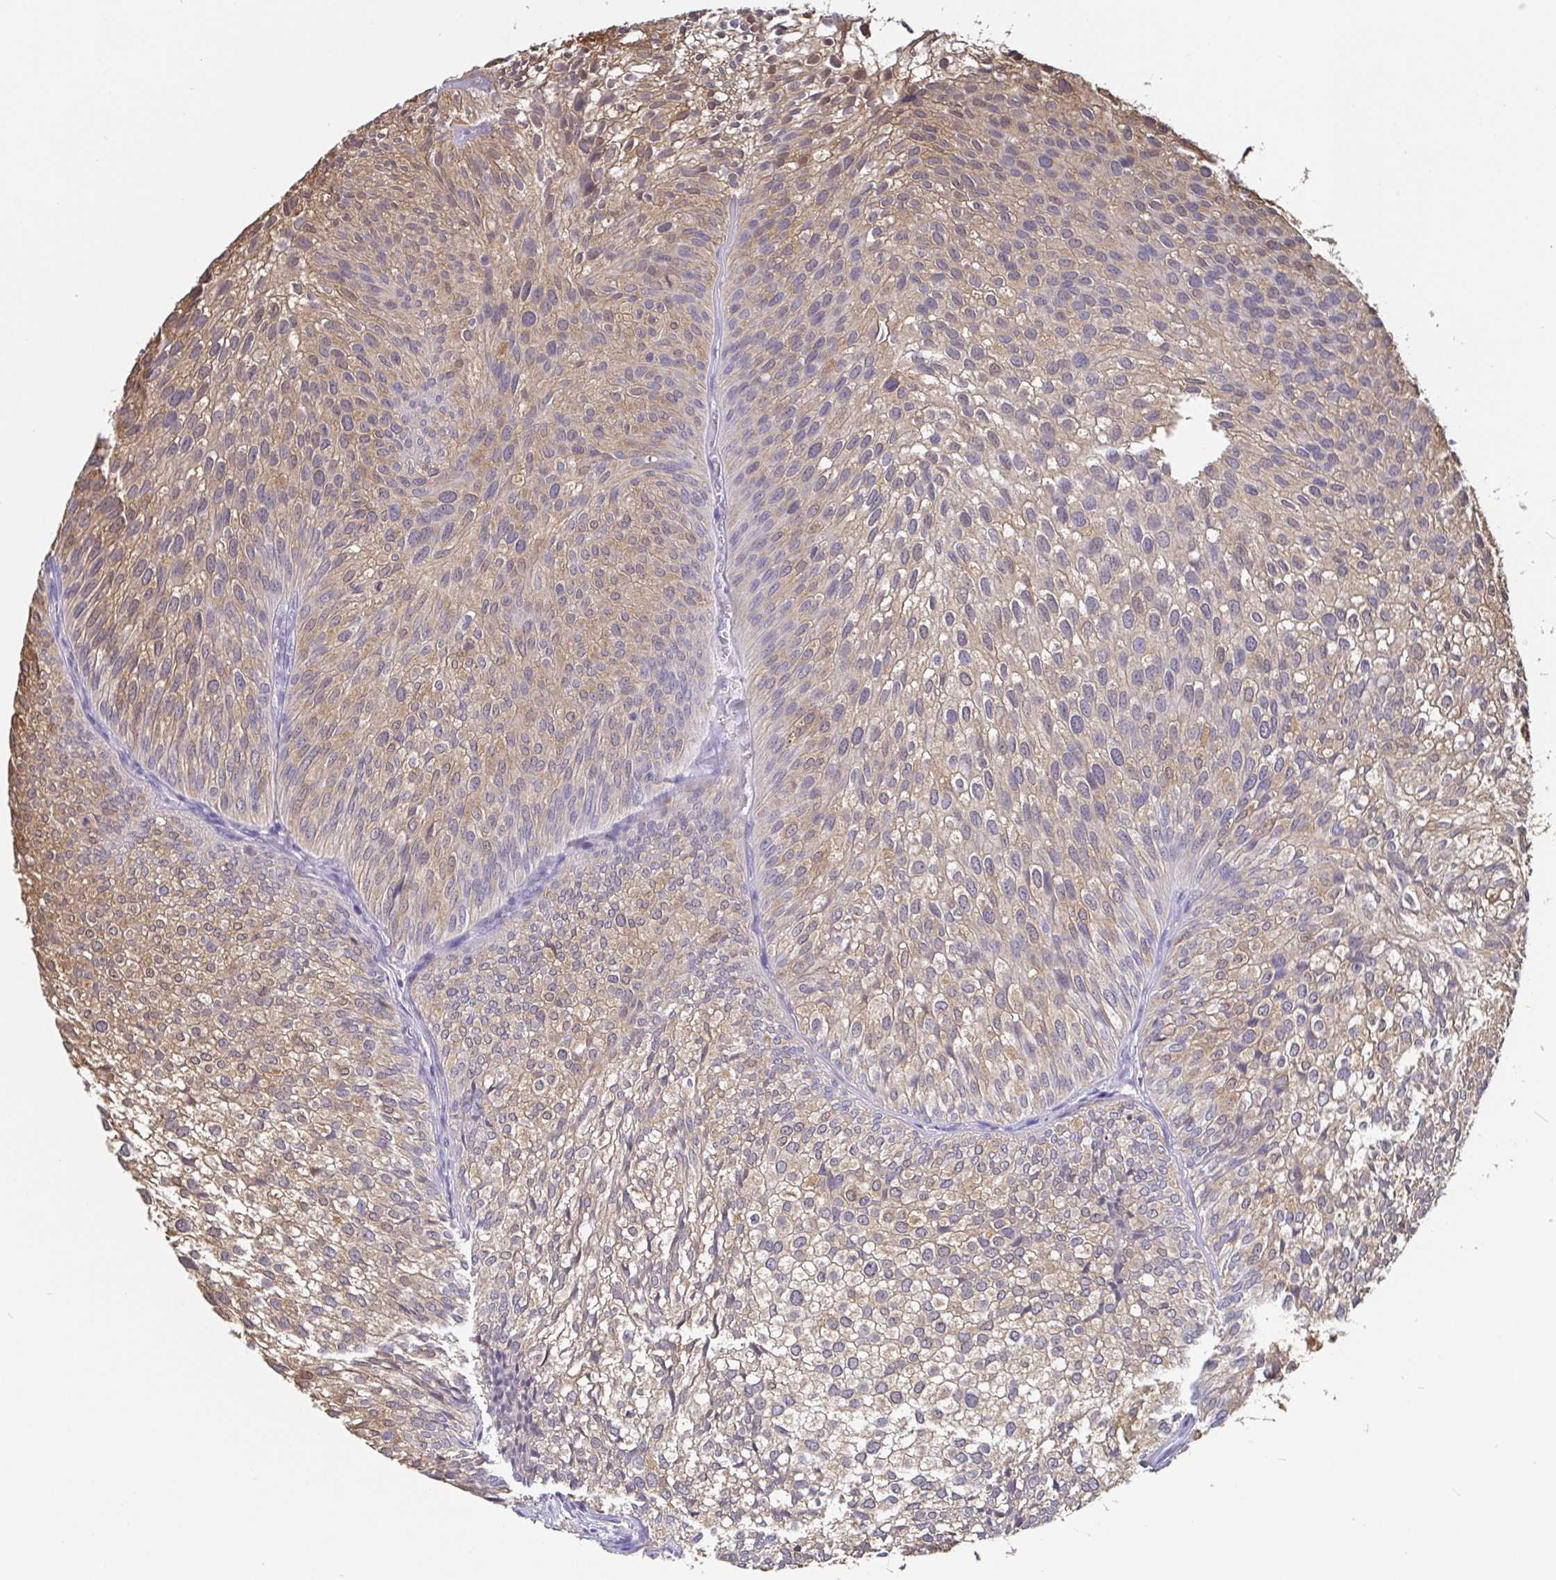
{"staining": {"intensity": "moderate", "quantity": ">75%", "location": "cytoplasmic/membranous"}, "tissue": "urothelial cancer", "cell_type": "Tumor cells", "image_type": "cancer", "snomed": [{"axis": "morphology", "description": "Urothelial carcinoma, Low grade"}, {"axis": "topography", "description": "Urinary bladder"}], "caption": "Protein expression analysis of human urothelial cancer reveals moderate cytoplasmic/membranous expression in about >75% of tumor cells.", "gene": "IDH1", "patient": {"sex": "male", "age": 91}}